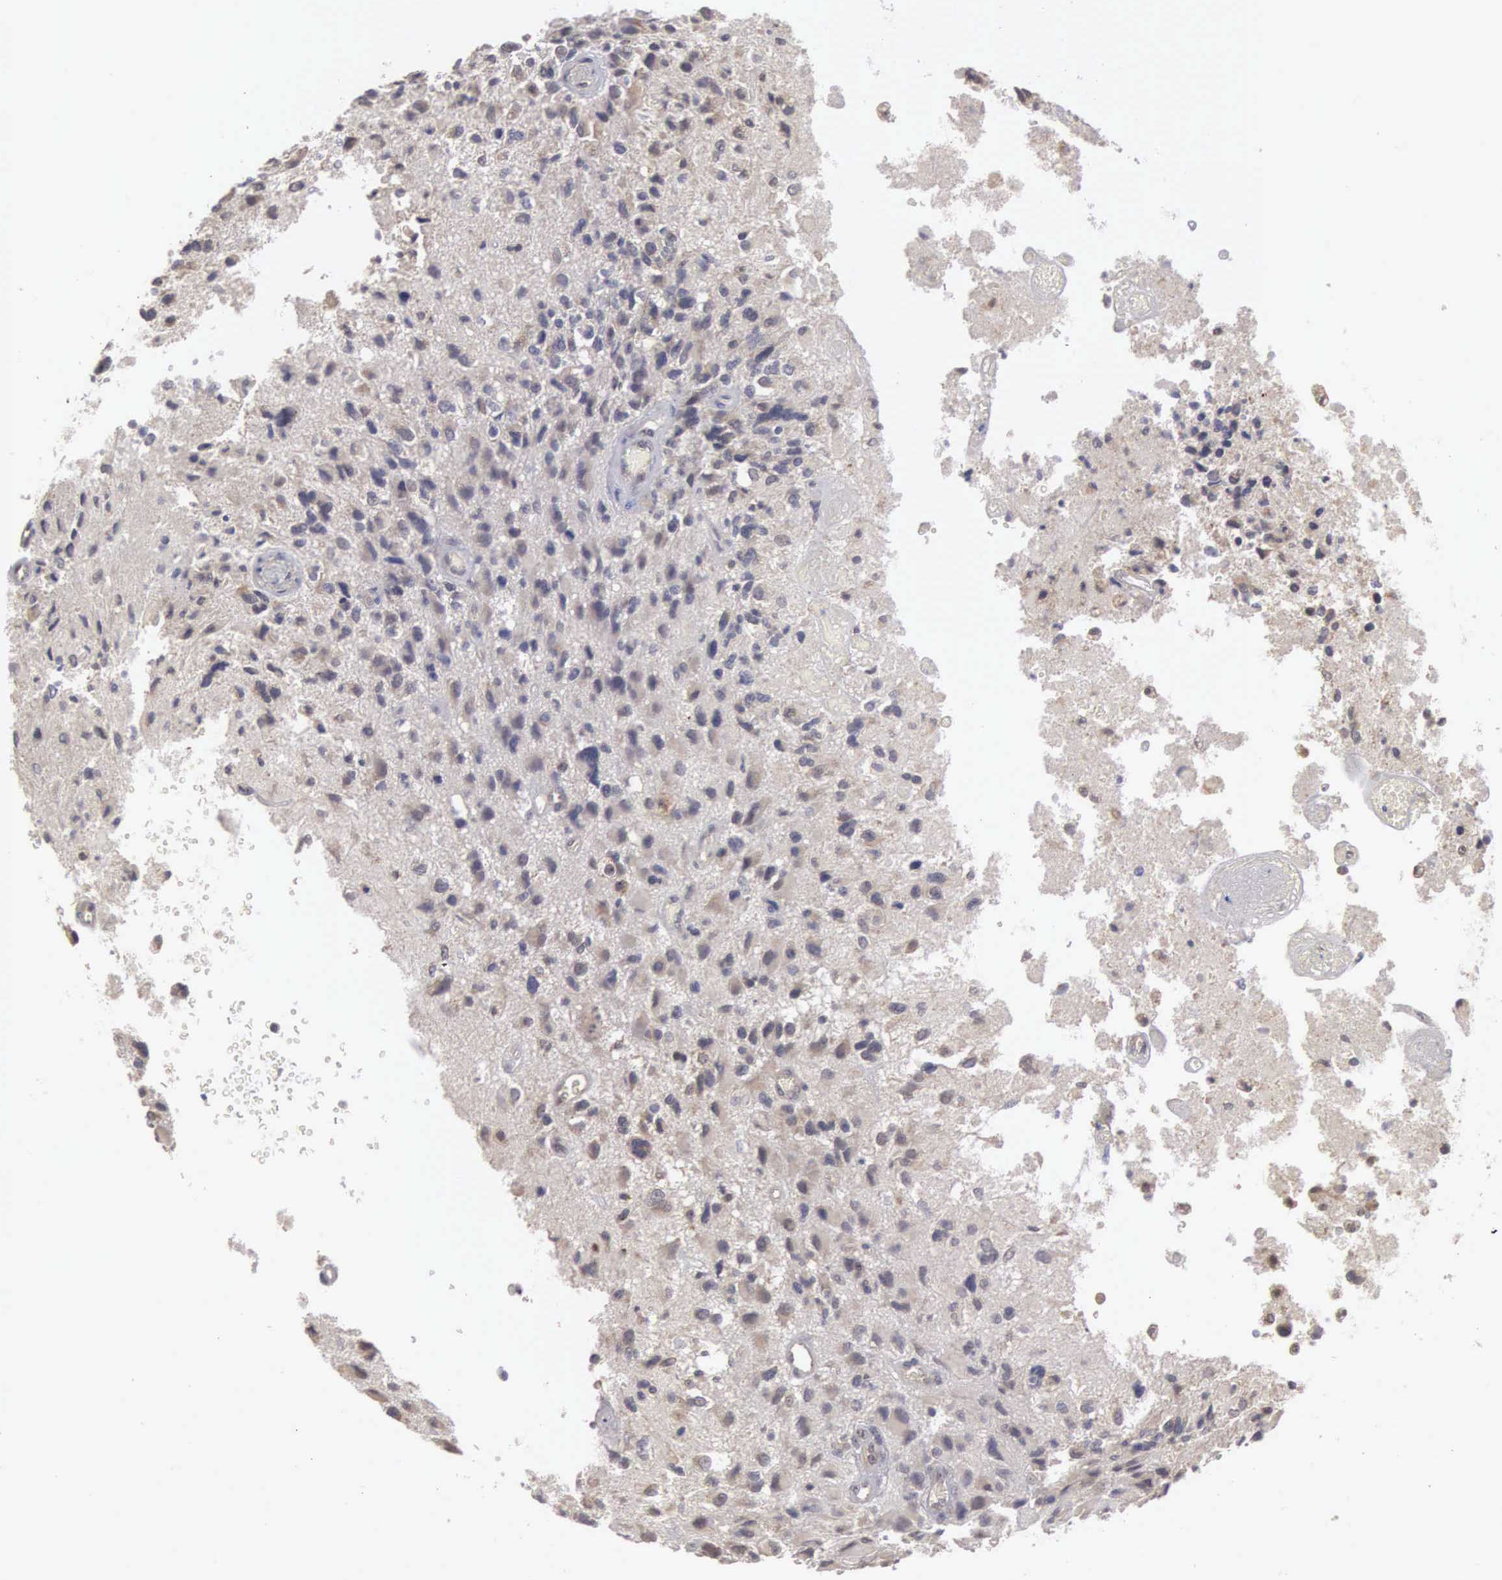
{"staining": {"intensity": "negative", "quantity": "none", "location": "none"}, "tissue": "glioma", "cell_type": "Tumor cells", "image_type": "cancer", "snomed": [{"axis": "morphology", "description": "Glioma, malignant, High grade"}, {"axis": "topography", "description": "Brain"}], "caption": "An image of glioma stained for a protein shows no brown staining in tumor cells. Brightfield microscopy of immunohistochemistry stained with DAB (3,3'-diaminobenzidine) (brown) and hematoxylin (blue), captured at high magnification.", "gene": "AMN", "patient": {"sex": "male", "age": 69}}